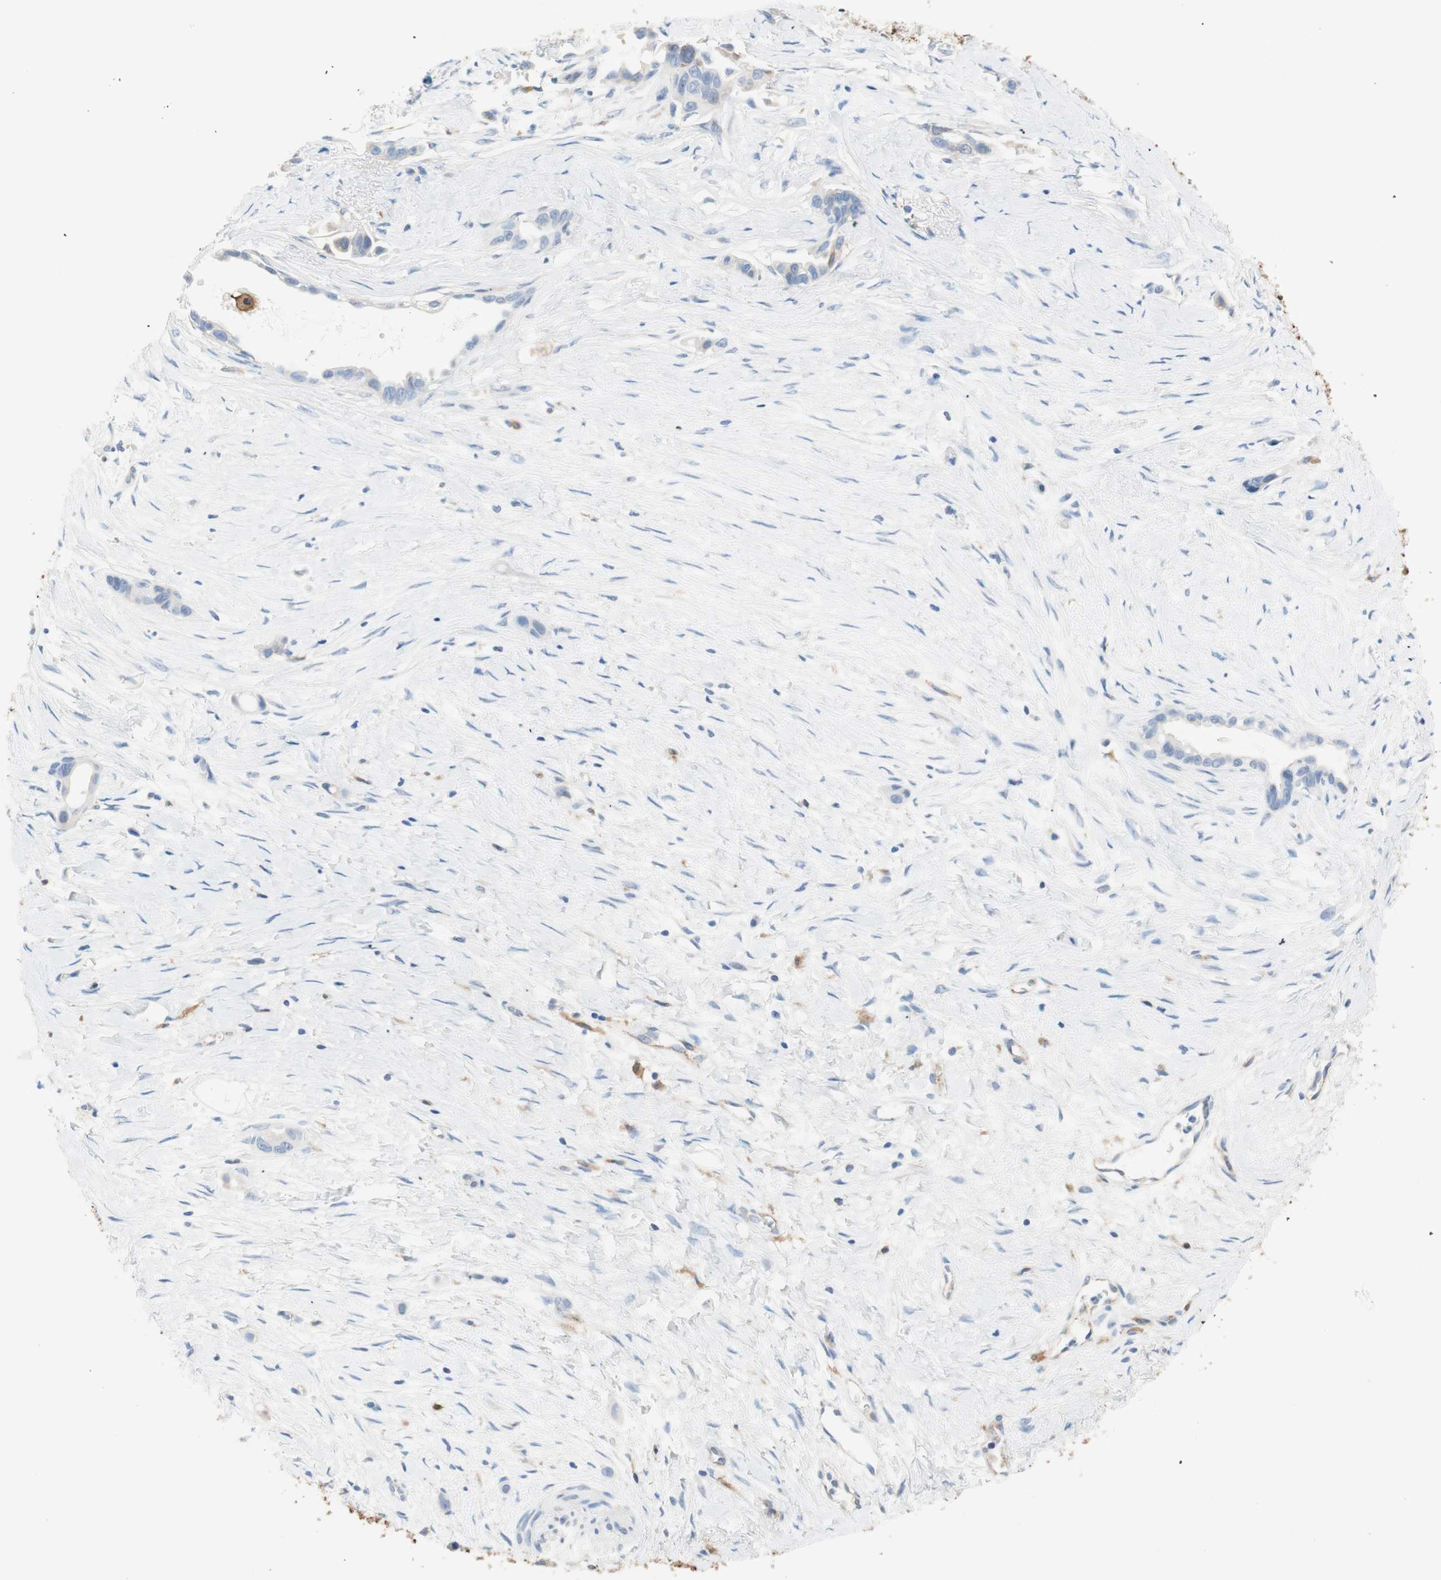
{"staining": {"intensity": "negative", "quantity": "none", "location": "none"}, "tissue": "liver cancer", "cell_type": "Tumor cells", "image_type": "cancer", "snomed": [{"axis": "morphology", "description": "Cholangiocarcinoma"}, {"axis": "topography", "description": "Liver"}], "caption": "Human cholangiocarcinoma (liver) stained for a protein using immunohistochemistry reveals no staining in tumor cells.", "gene": "GLUL", "patient": {"sex": "female", "age": 65}}